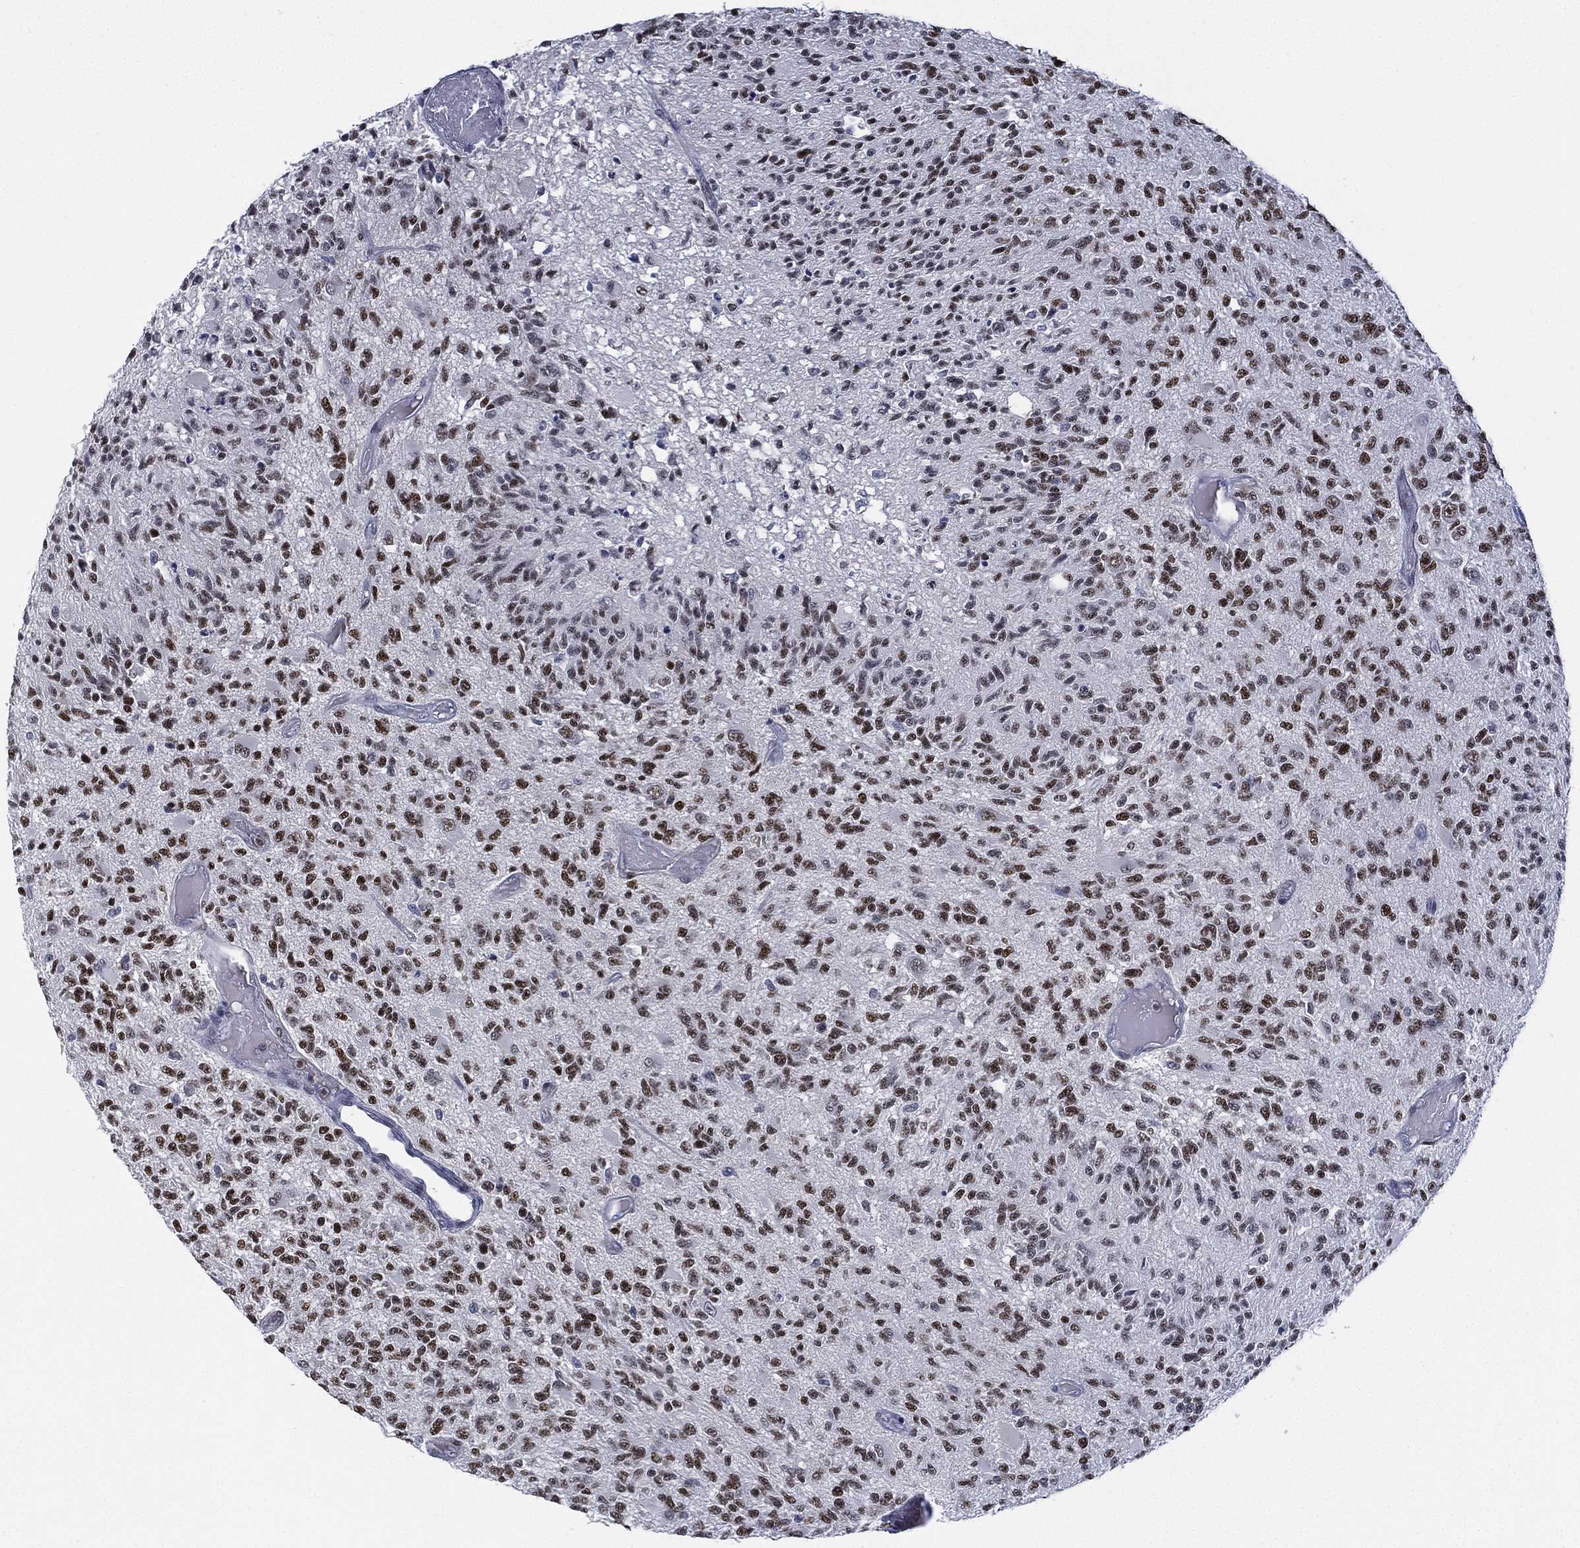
{"staining": {"intensity": "strong", "quantity": "25%-75%", "location": "nuclear"}, "tissue": "glioma", "cell_type": "Tumor cells", "image_type": "cancer", "snomed": [{"axis": "morphology", "description": "Glioma, malignant, High grade"}, {"axis": "topography", "description": "Brain"}], "caption": "Brown immunohistochemical staining in human glioma reveals strong nuclear positivity in approximately 25%-75% of tumor cells. (DAB IHC with brightfield microscopy, high magnification).", "gene": "ZNF711", "patient": {"sex": "female", "age": 63}}